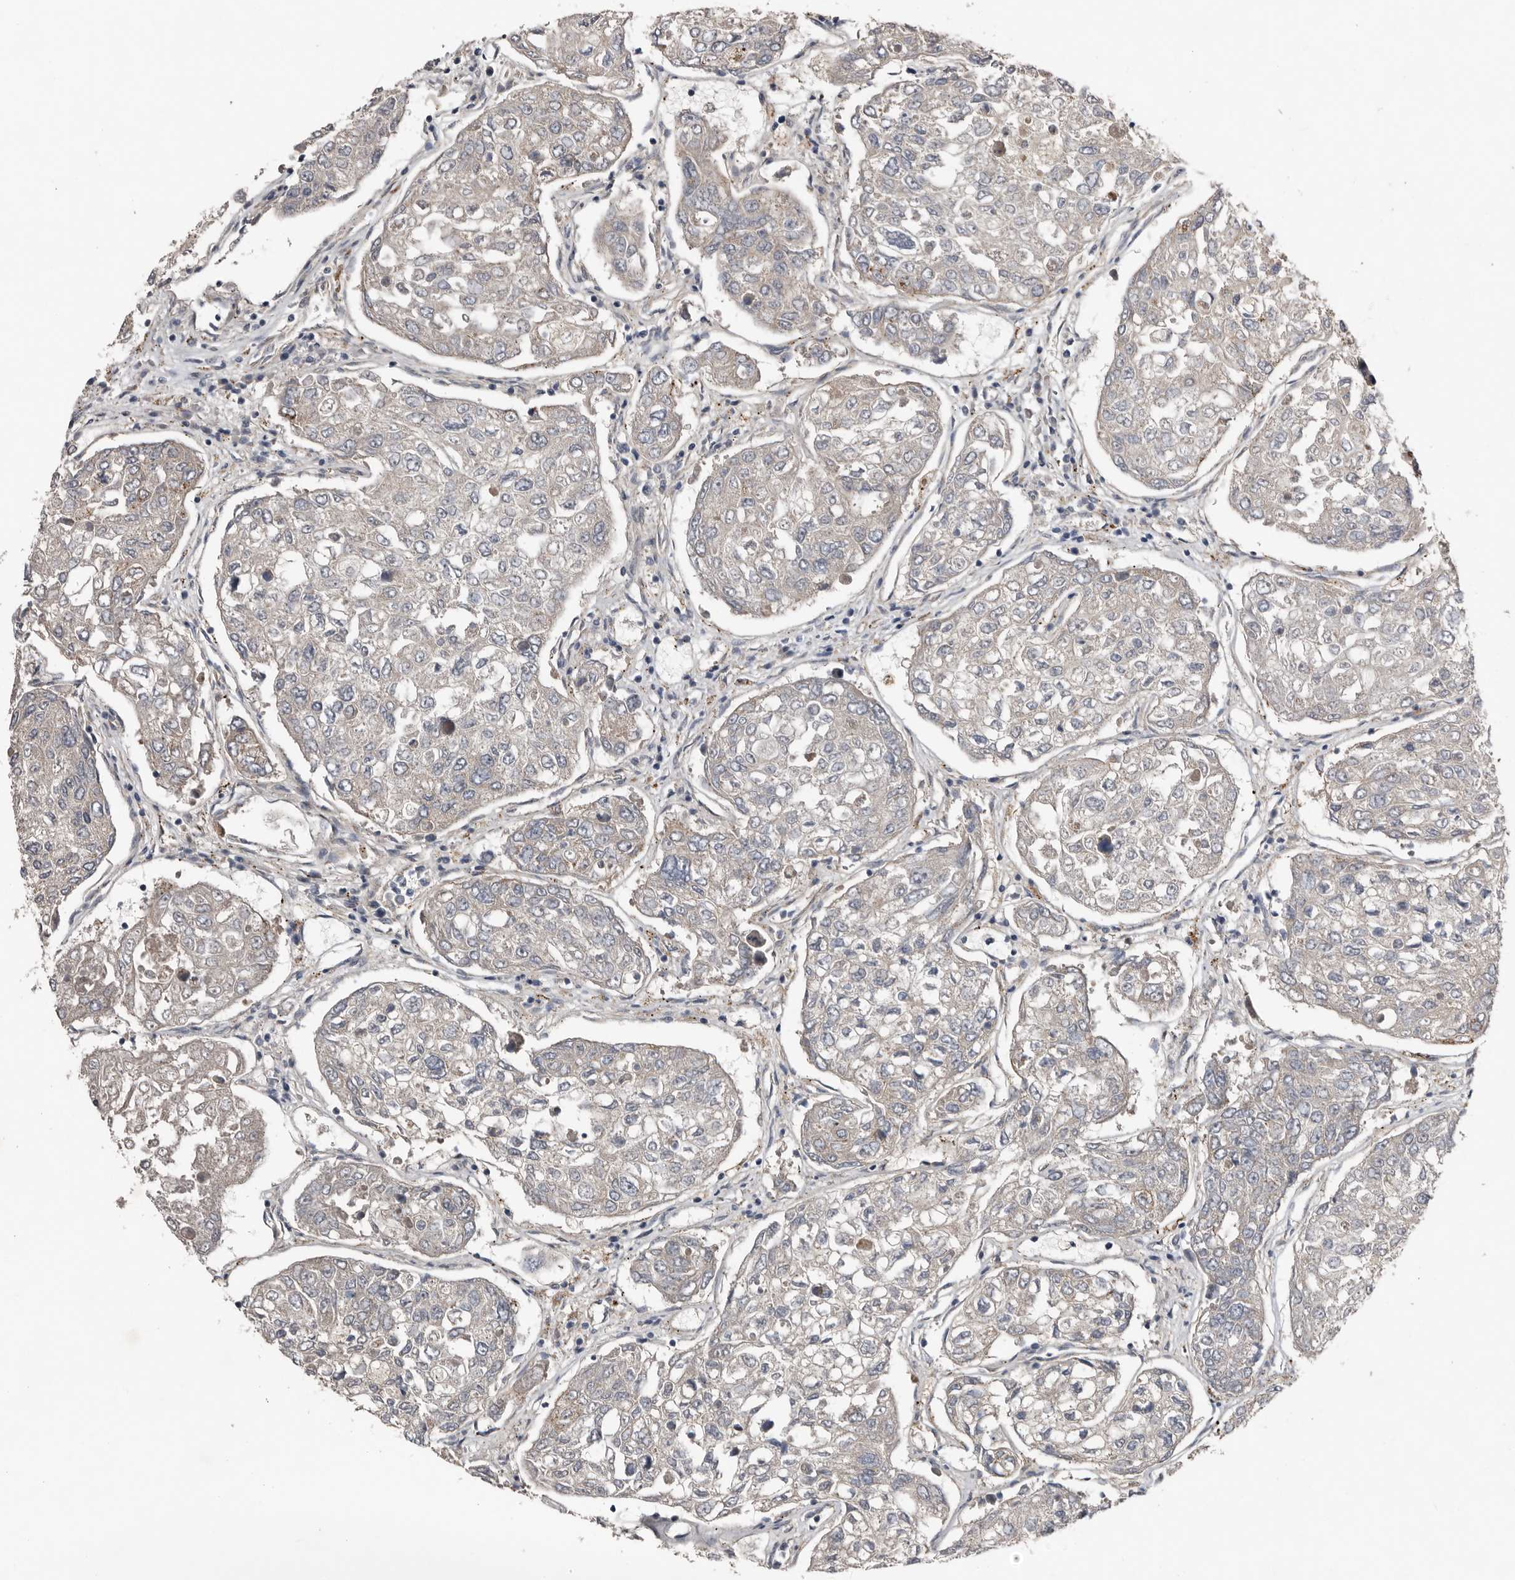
{"staining": {"intensity": "negative", "quantity": "none", "location": "none"}, "tissue": "urothelial cancer", "cell_type": "Tumor cells", "image_type": "cancer", "snomed": [{"axis": "morphology", "description": "Urothelial carcinoma, High grade"}, {"axis": "topography", "description": "Lymph node"}, {"axis": "topography", "description": "Urinary bladder"}], "caption": "A micrograph of human urothelial cancer is negative for staining in tumor cells.", "gene": "RANBP17", "patient": {"sex": "male", "age": 51}}